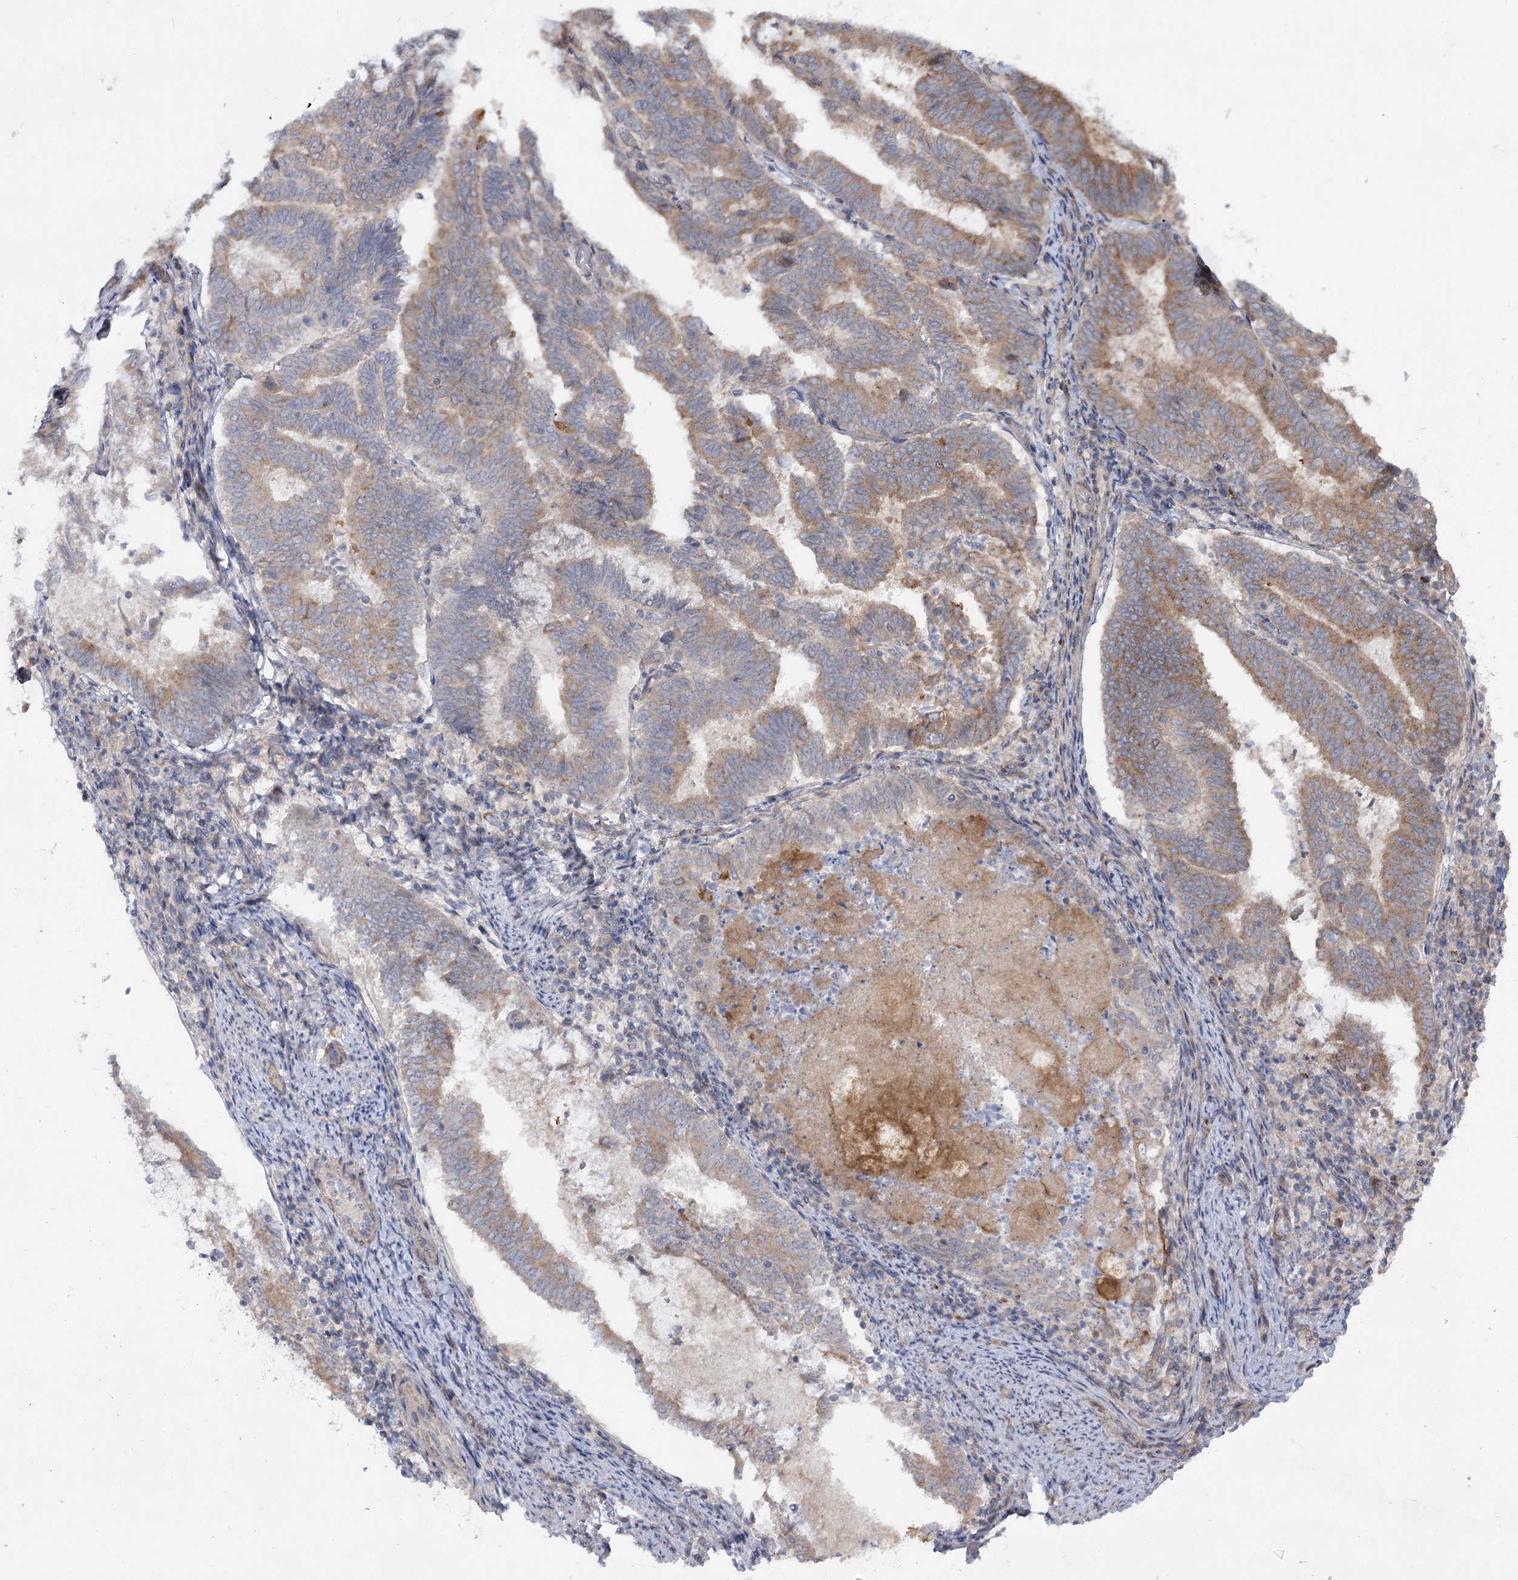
{"staining": {"intensity": "moderate", "quantity": ">75%", "location": "cytoplasmic/membranous"}, "tissue": "endometrial cancer", "cell_type": "Tumor cells", "image_type": "cancer", "snomed": [{"axis": "morphology", "description": "Adenocarcinoma, NOS"}, {"axis": "topography", "description": "Endometrium"}], "caption": "Endometrial cancer (adenocarcinoma) stained for a protein demonstrates moderate cytoplasmic/membranous positivity in tumor cells. Nuclei are stained in blue.", "gene": "SH3BP5L", "patient": {"sex": "female", "age": 80}}